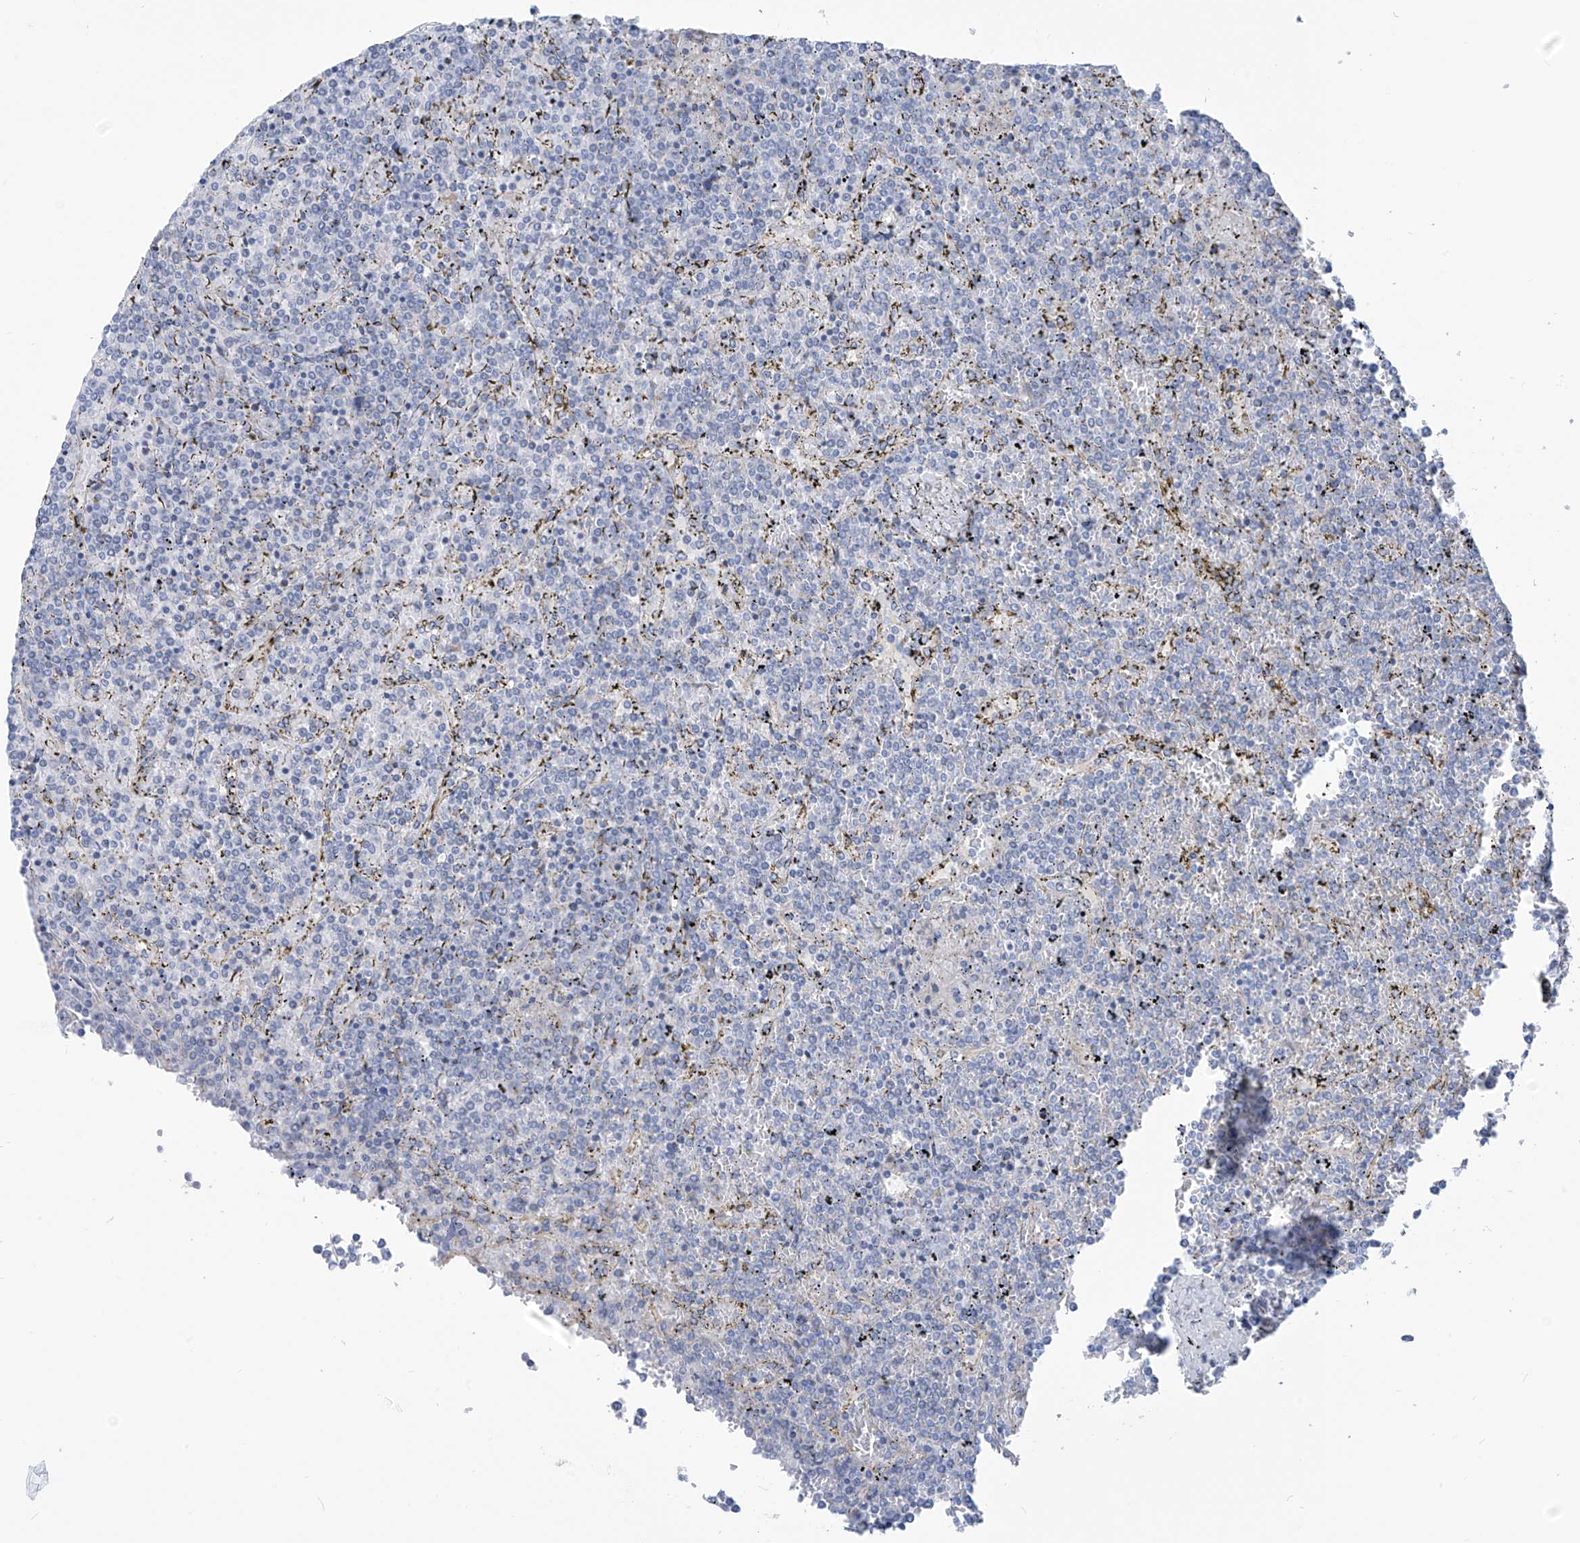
{"staining": {"intensity": "negative", "quantity": "none", "location": "none"}, "tissue": "lymphoma", "cell_type": "Tumor cells", "image_type": "cancer", "snomed": [{"axis": "morphology", "description": "Malignant lymphoma, non-Hodgkin's type, Low grade"}, {"axis": "topography", "description": "Spleen"}], "caption": "The immunohistochemistry photomicrograph has no significant staining in tumor cells of lymphoma tissue.", "gene": "RCN2", "patient": {"sex": "female", "age": 19}}